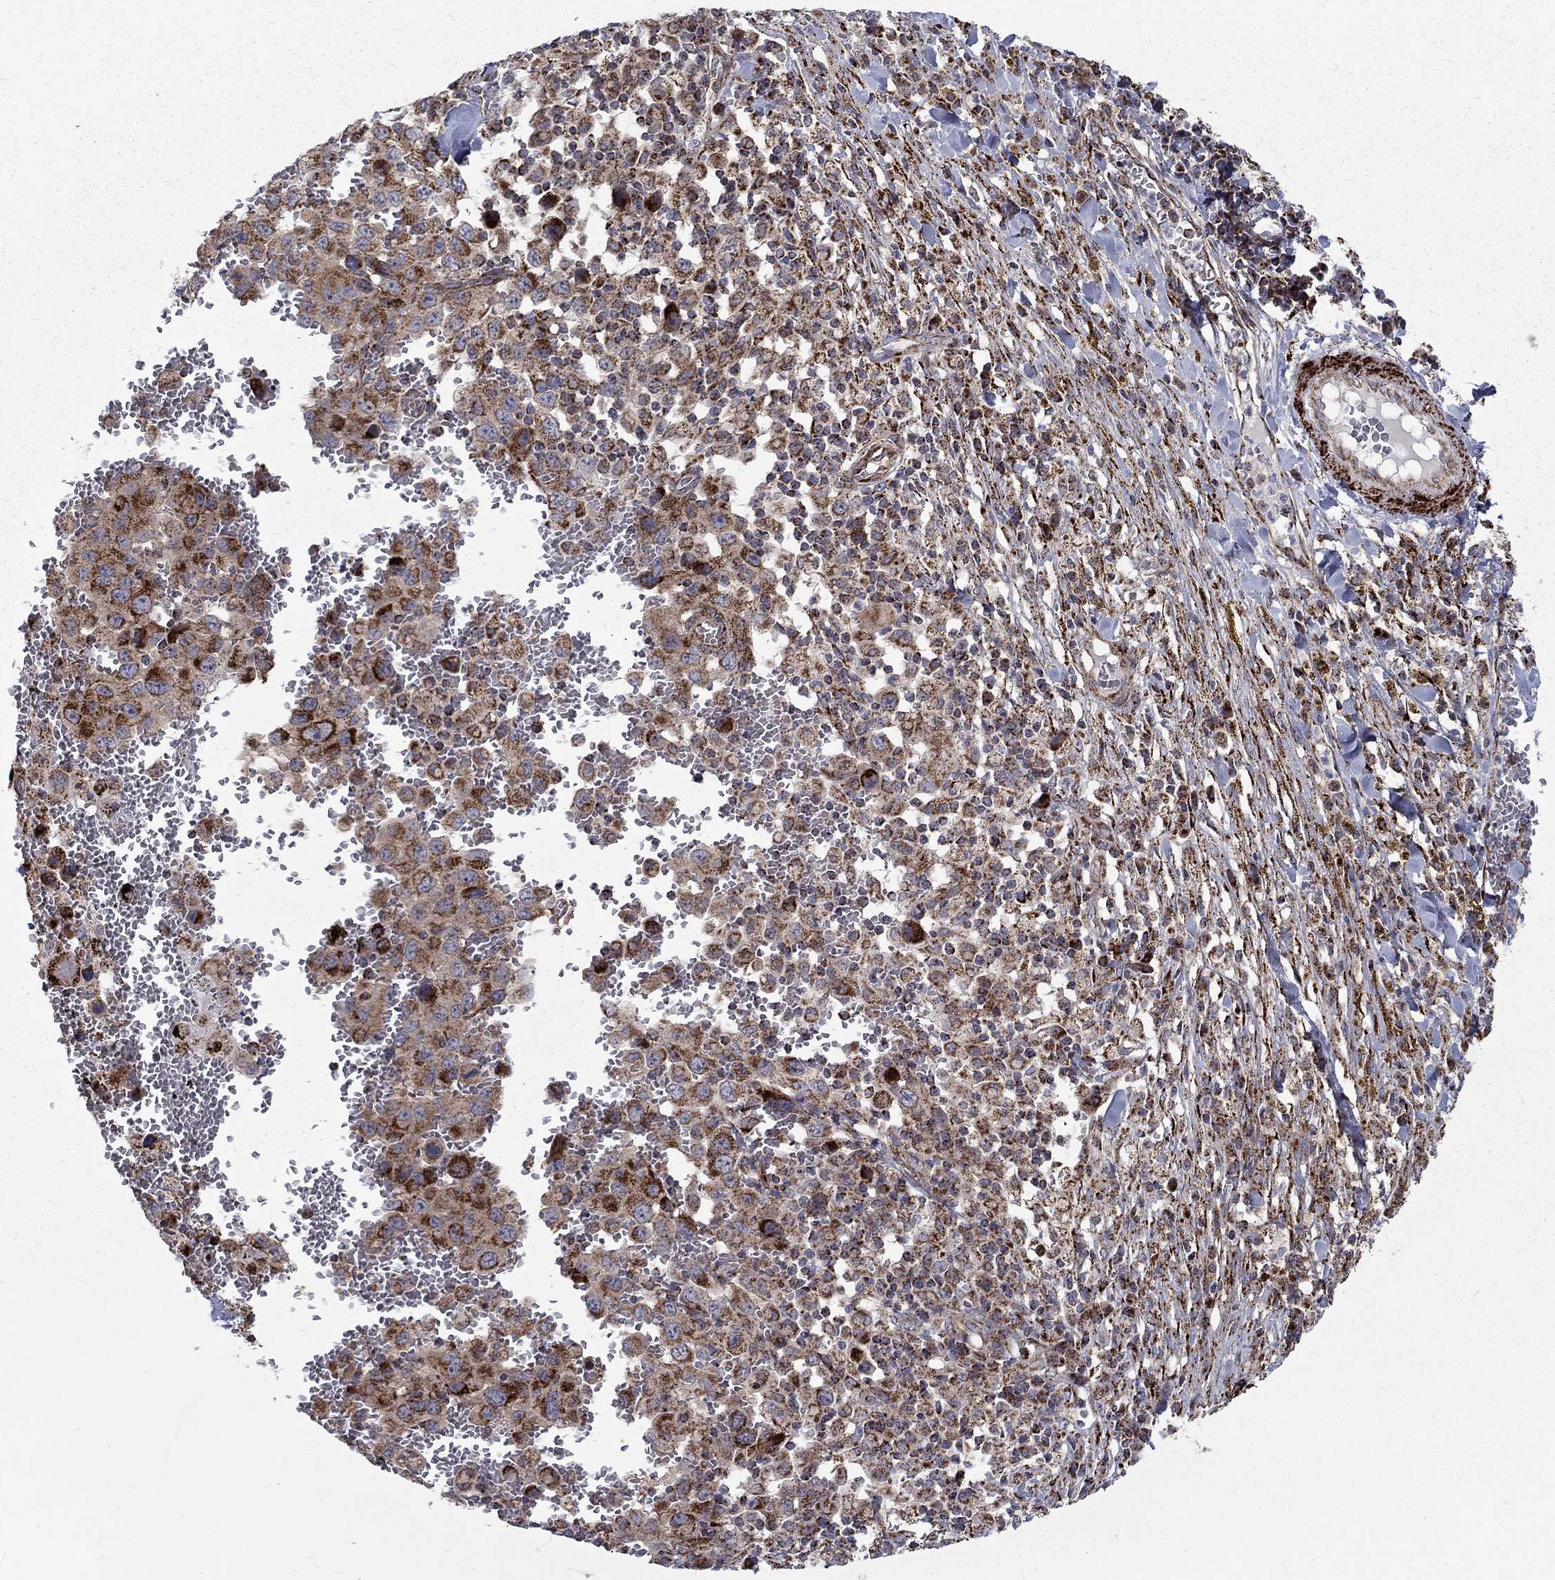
{"staining": {"intensity": "strong", "quantity": "25%-75%", "location": "cytoplasmic/membranous"}, "tissue": "melanoma", "cell_type": "Tumor cells", "image_type": "cancer", "snomed": [{"axis": "morphology", "description": "Malignant melanoma, NOS"}, {"axis": "topography", "description": "Skin"}], "caption": "Melanoma tissue shows strong cytoplasmic/membranous positivity in approximately 25%-75% of tumor cells Nuclei are stained in blue.", "gene": "ALDH1B1", "patient": {"sex": "female", "age": 91}}